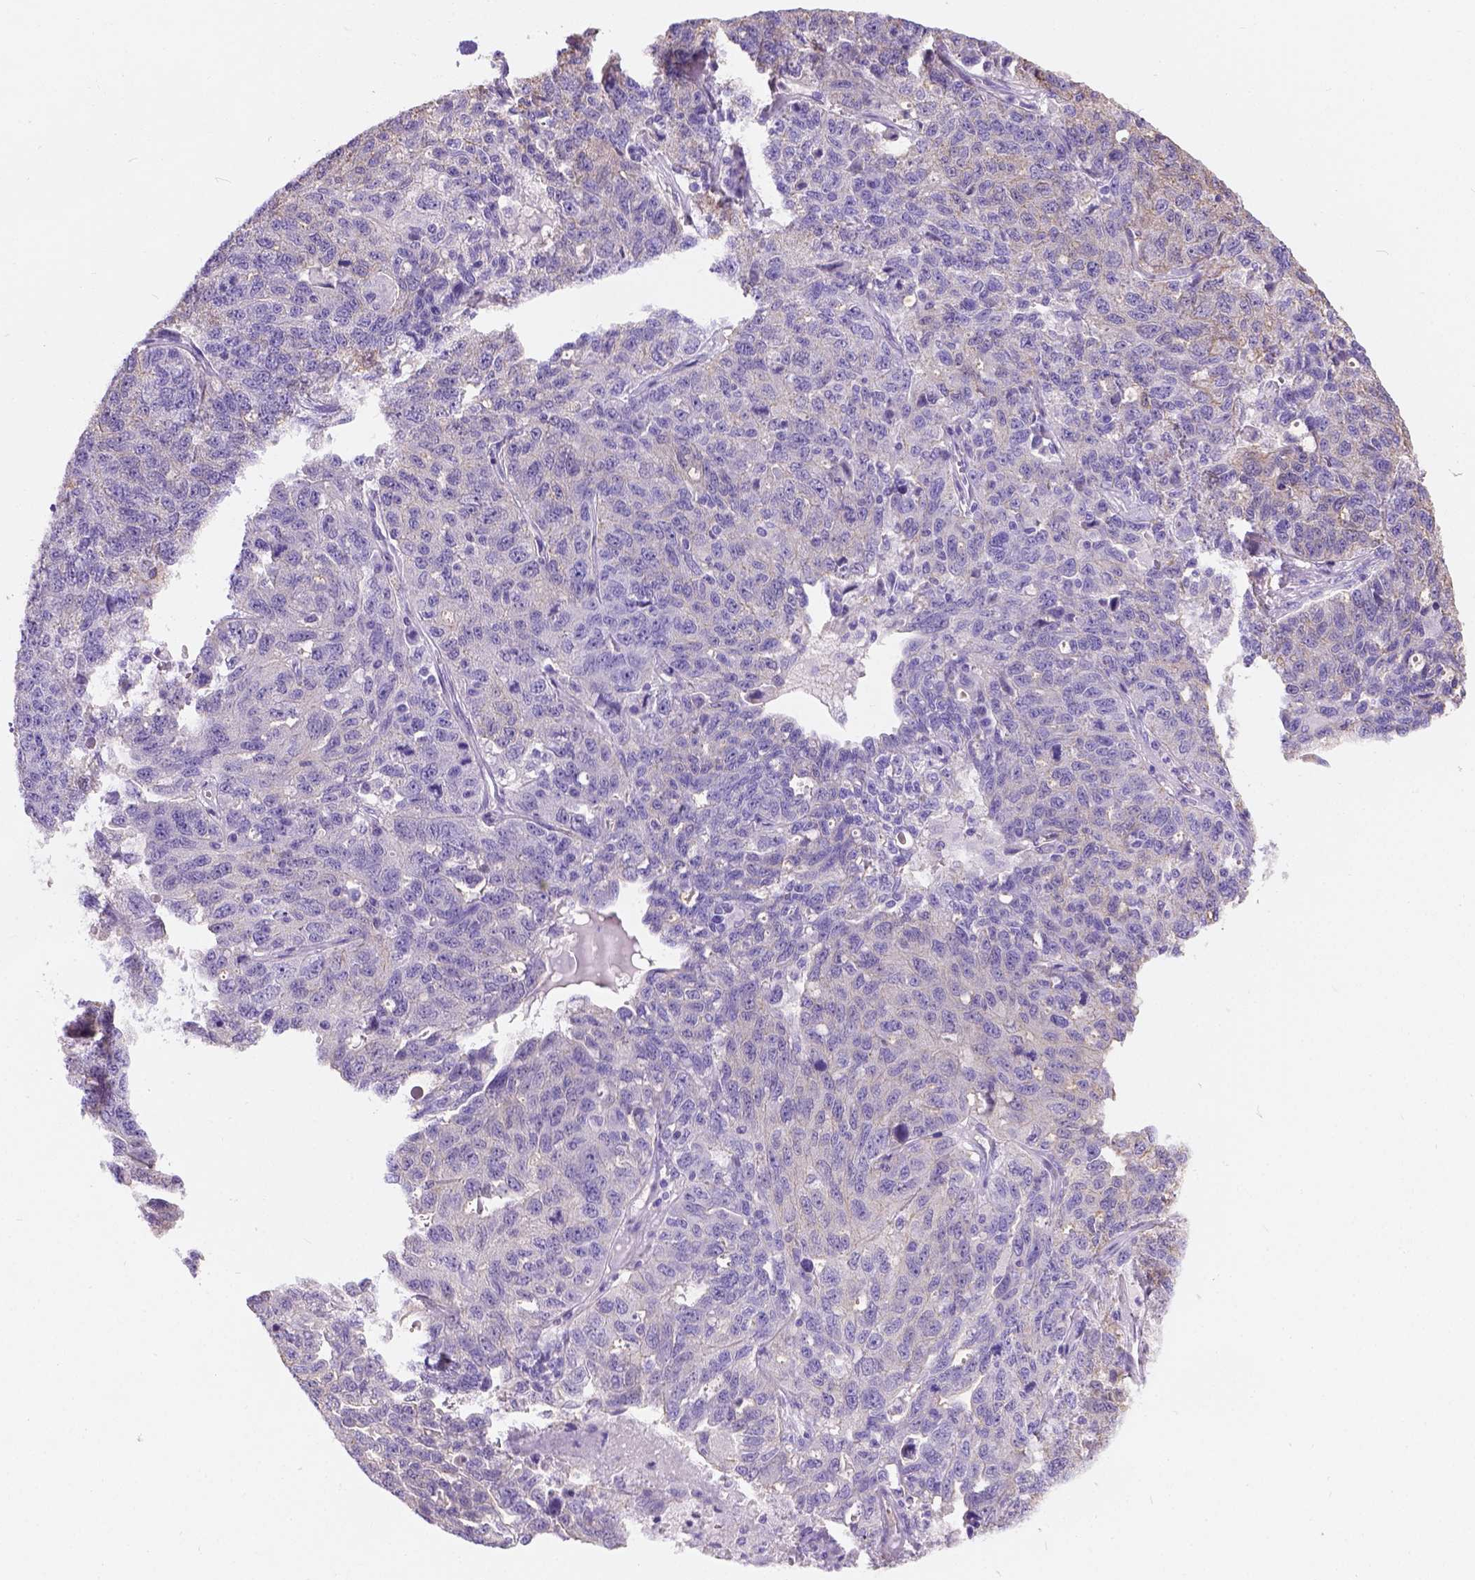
{"staining": {"intensity": "negative", "quantity": "none", "location": "none"}, "tissue": "ovarian cancer", "cell_type": "Tumor cells", "image_type": "cancer", "snomed": [{"axis": "morphology", "description": "Cystadenocarcinoma, serous, NOS"}, {"axis": "topography", "description": "Ovary"}], "caption": "DAB (3,3'-diaminobenzidine) immunohistochemical staining of human ovarian cancer (serous cystadenocarcinoma) demonstrates no significant staining in tumor cells. (DAB immunohistochemistry (IHC) with hematoxylin counter stain).", "gene": "PHF7", "patient": {"sex": "female", "age": 71}}